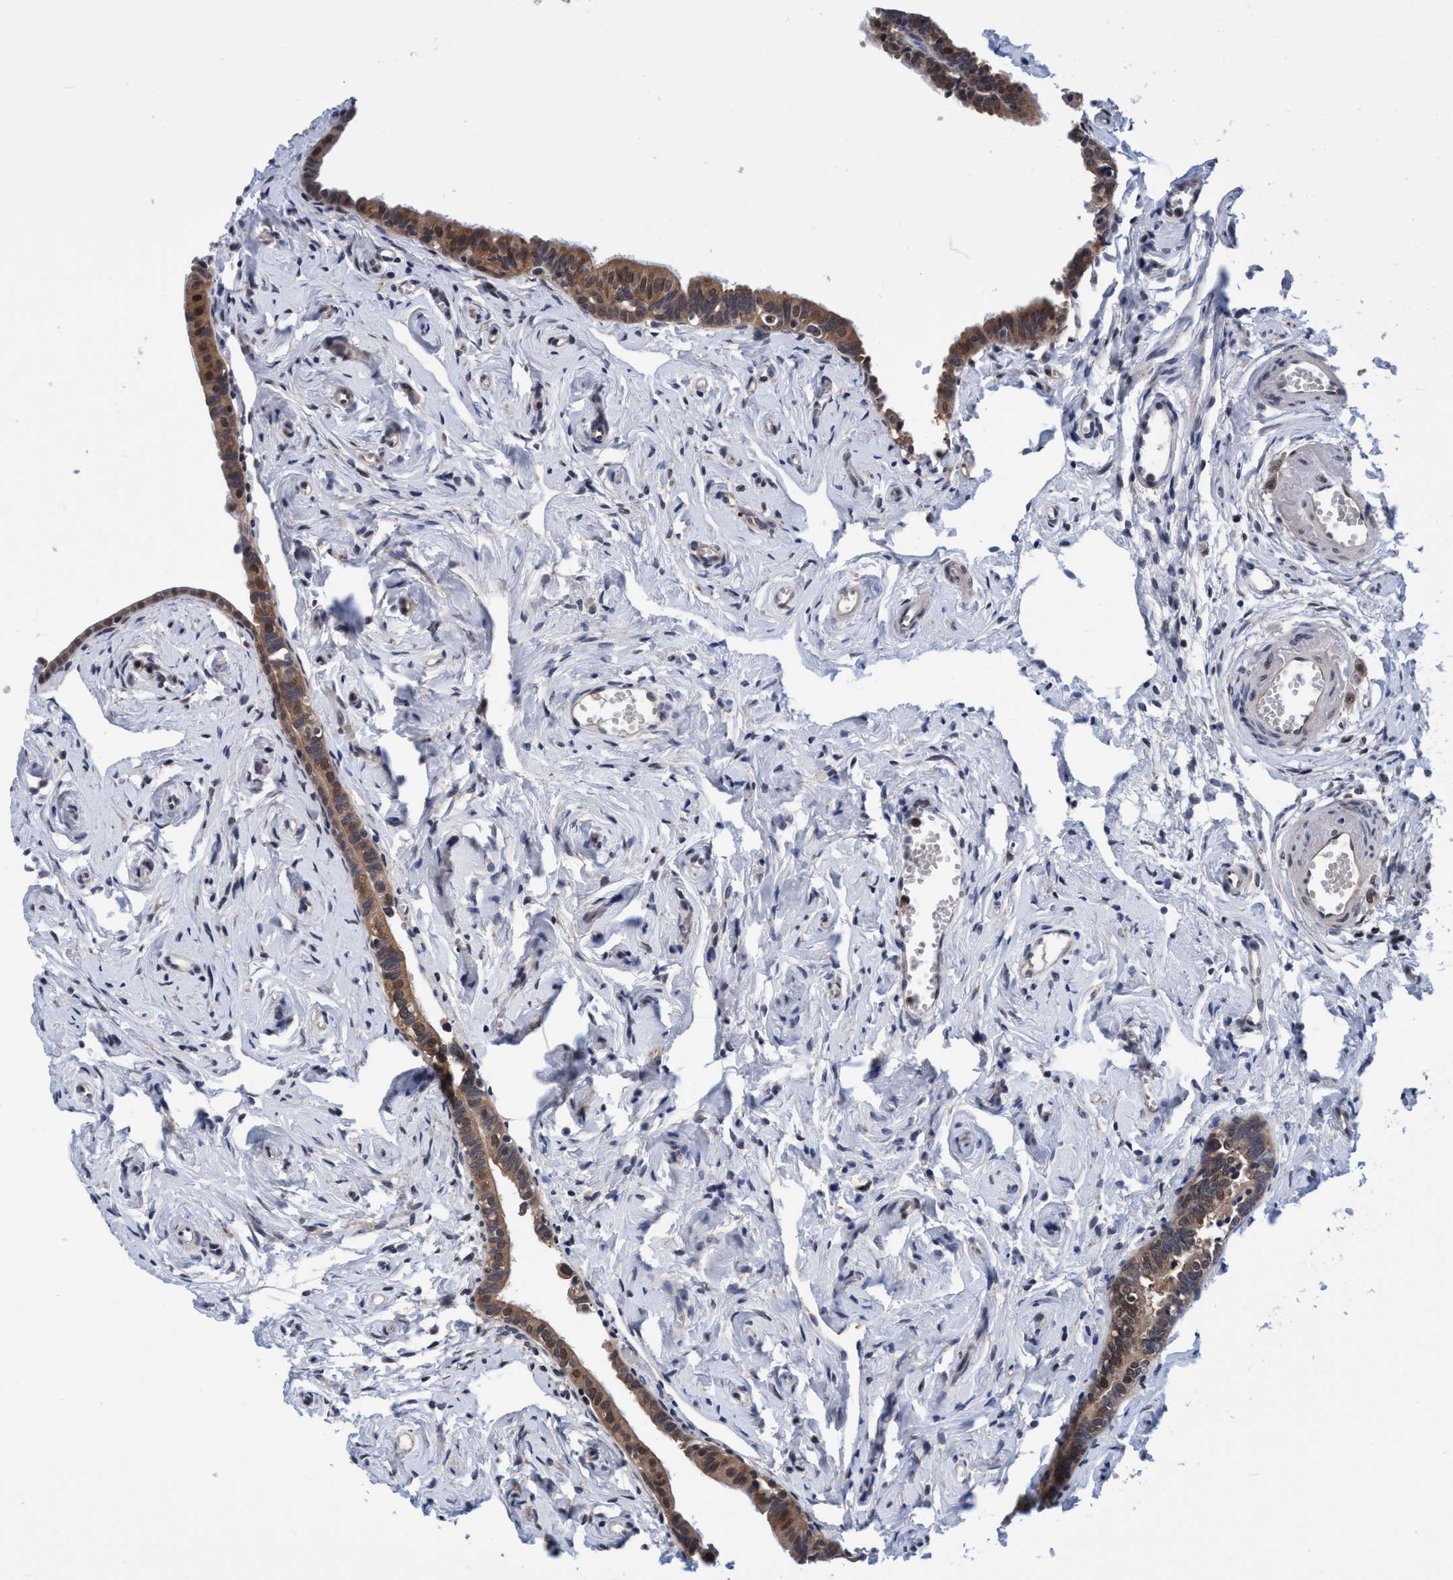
{"staining": {"intensity": "moderate", "quantity": ">75%", "location": "cytoplasmic/membranous,nuclear"}, "tissue": "fallopian tube", "cell_type": "Glandular cells", "image_type": "normal", "snomed": [{"axis": "morphology", "description": "Normal tissue, NOS"}, {"axis": "topography", "description": "Fallopian tube"}], "caption": "The histopathology image reveals a brown stain indicating the presence of a protein in the cytoplasmic/membranous,nuclear of glandular cells in fallopian tube. (DAB IHC with brightfield microscopy, high magnification).", "gene": "PSMD12", "patient": {"sex": "female", "age": 71}}